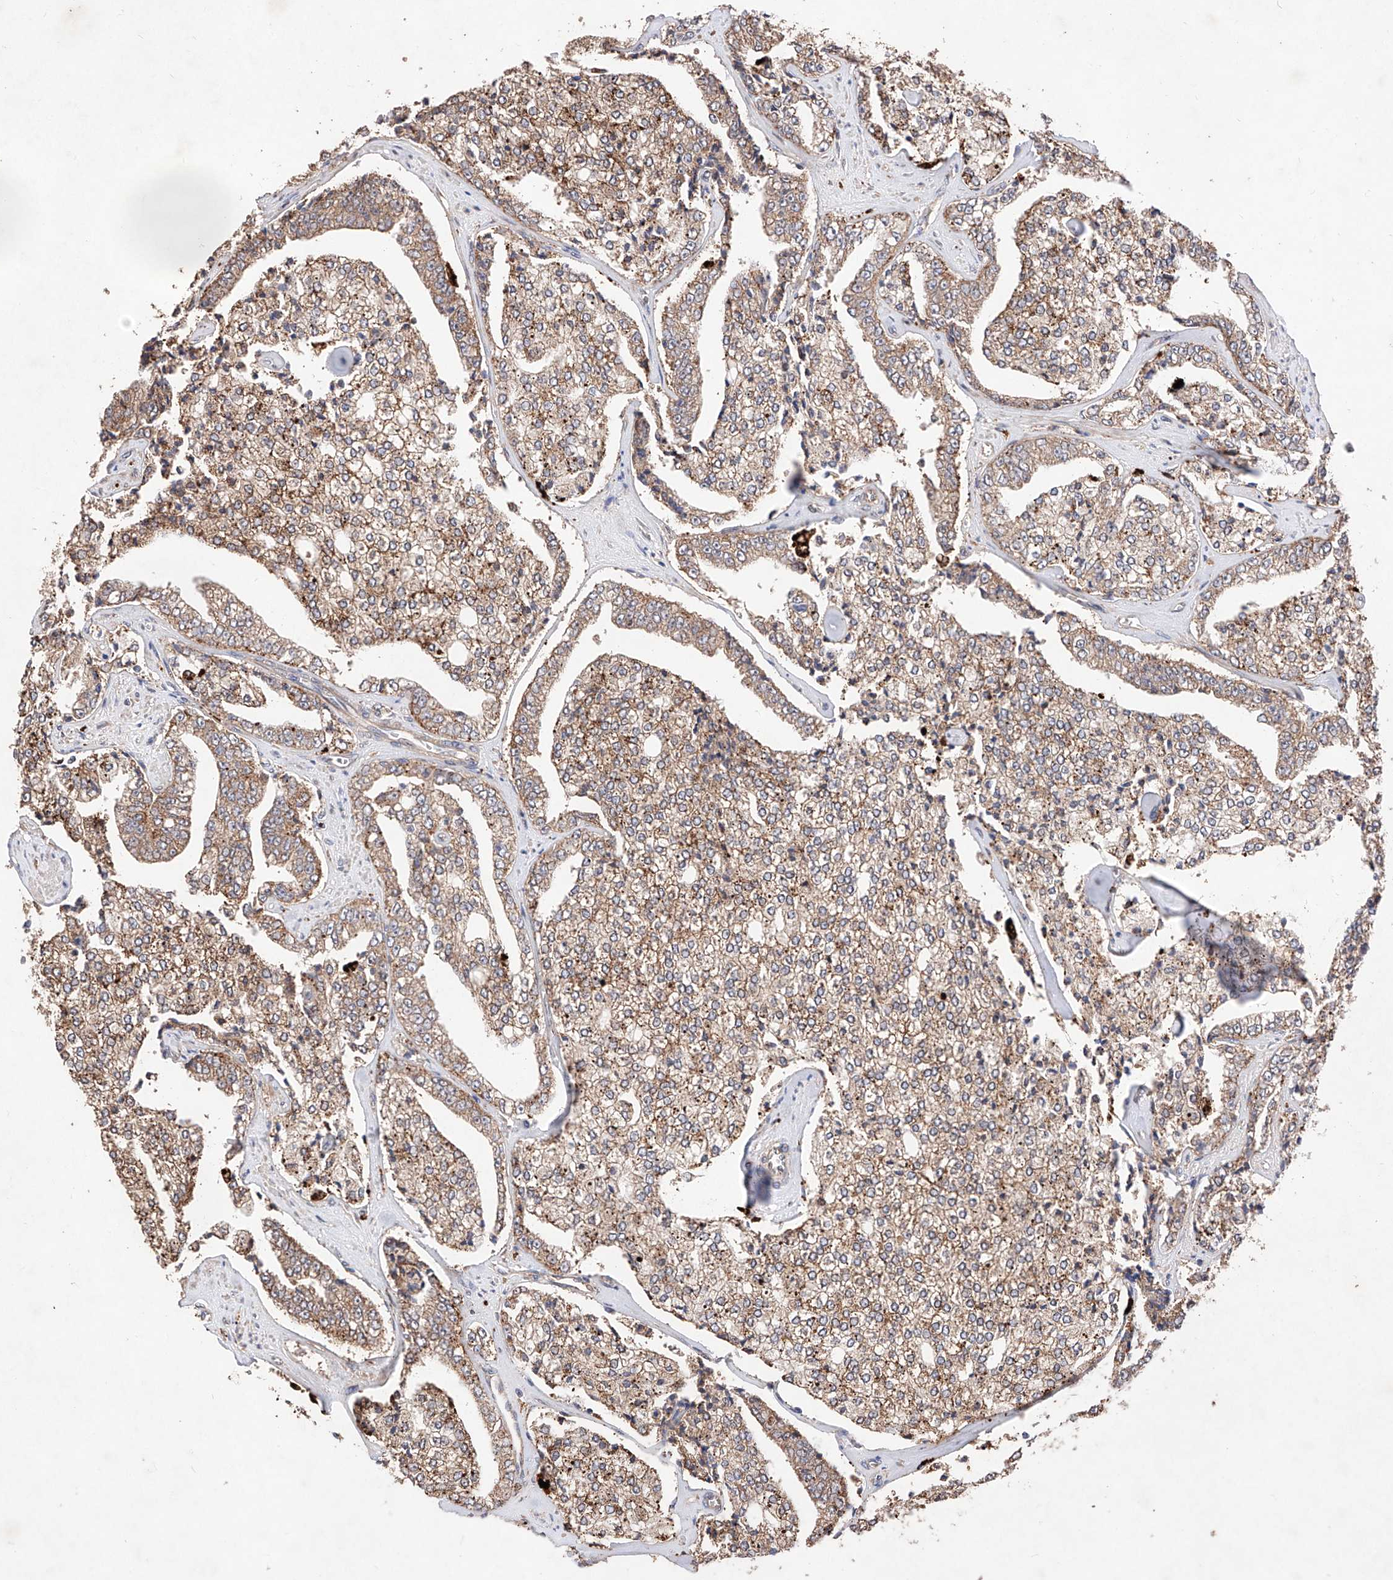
{"staining": {"intensity": "moderate", "quantity": ">75%", "location": "cytoplasmic/membranous"}, "tissue": "prostate cancer", "cell_type": "Tumor cells", "image_type": "cancer", "snomed": [{"axis": "morphology", "description": "Adenocarcinoma, High grade"}, {"axis": "topography", "description": "Prostate"}], "caption": "Tumor cells reveal moderate cytoplasmic/membranous expression in about >75% of cells in high-grade adenocarcinoma (prostate). The staining was performed using DAB to visualize the protein expression in brown, while the nuclei were stained in blue with hematoxylin (Magnification: 20x).", "gene": "C6orf62", "patient": {"sex": "male", "age": 71}}